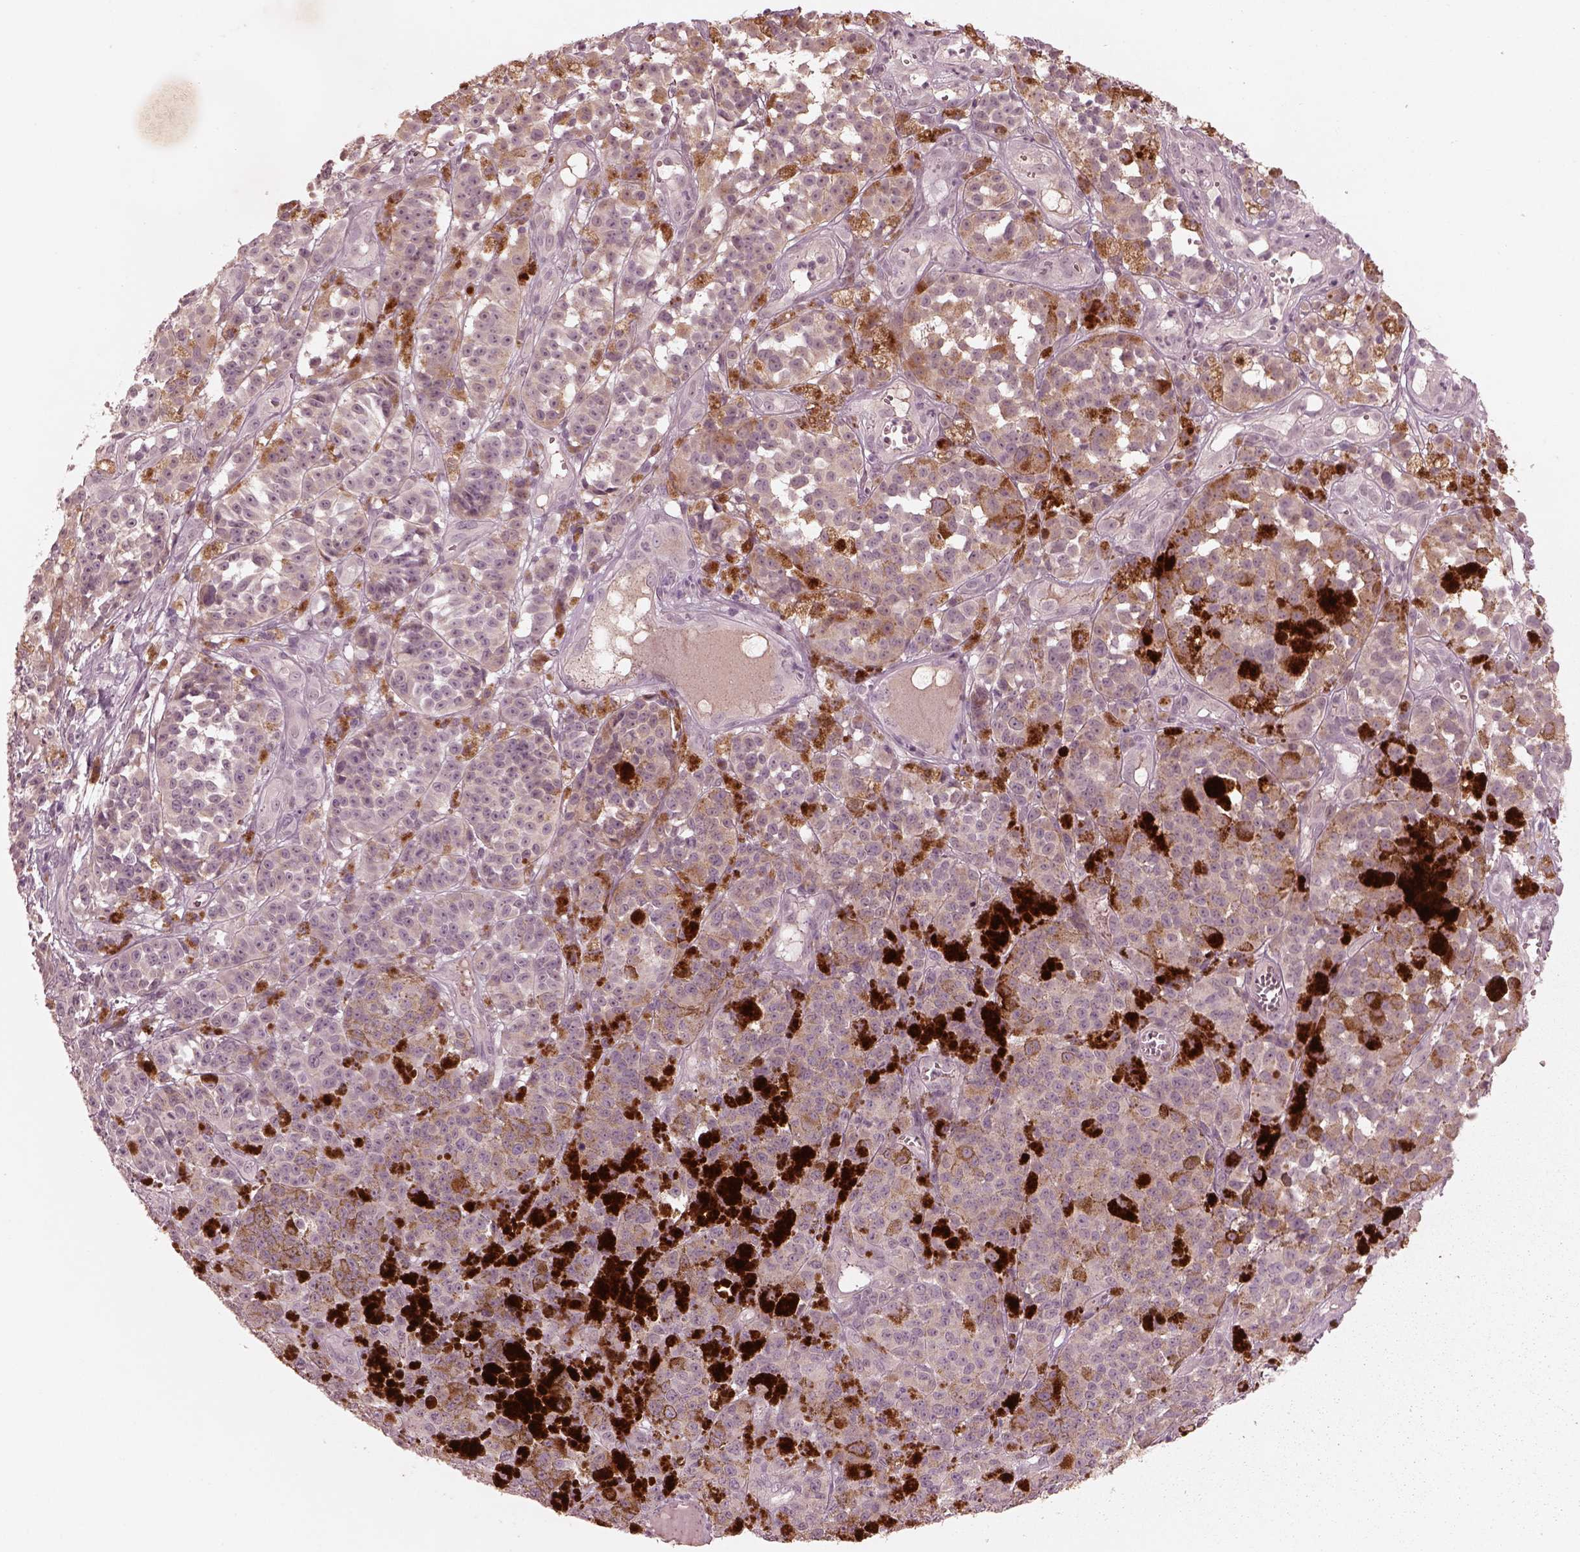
{"staining": {"intensity": "moderate", "quantity": "<25%", "location": "cytoplasmic/membranous"}, "tissue": "melanoma", "cell_type": "Tumor cells", "image_type": "cancer", "snomed": [{"axis": "morphology", "description": "Malignant melanoma, NOS"}, {"axis": "topography", "description": "Skin"}], "caption": "Melanoma was stained to show a protein in brown. There is low levels of moderate cytoplasmic/membranous expression in approximately <25% of tumor cells.", "gene": "VWA5B1", "patient": {"sex": "female", "age": 58}}